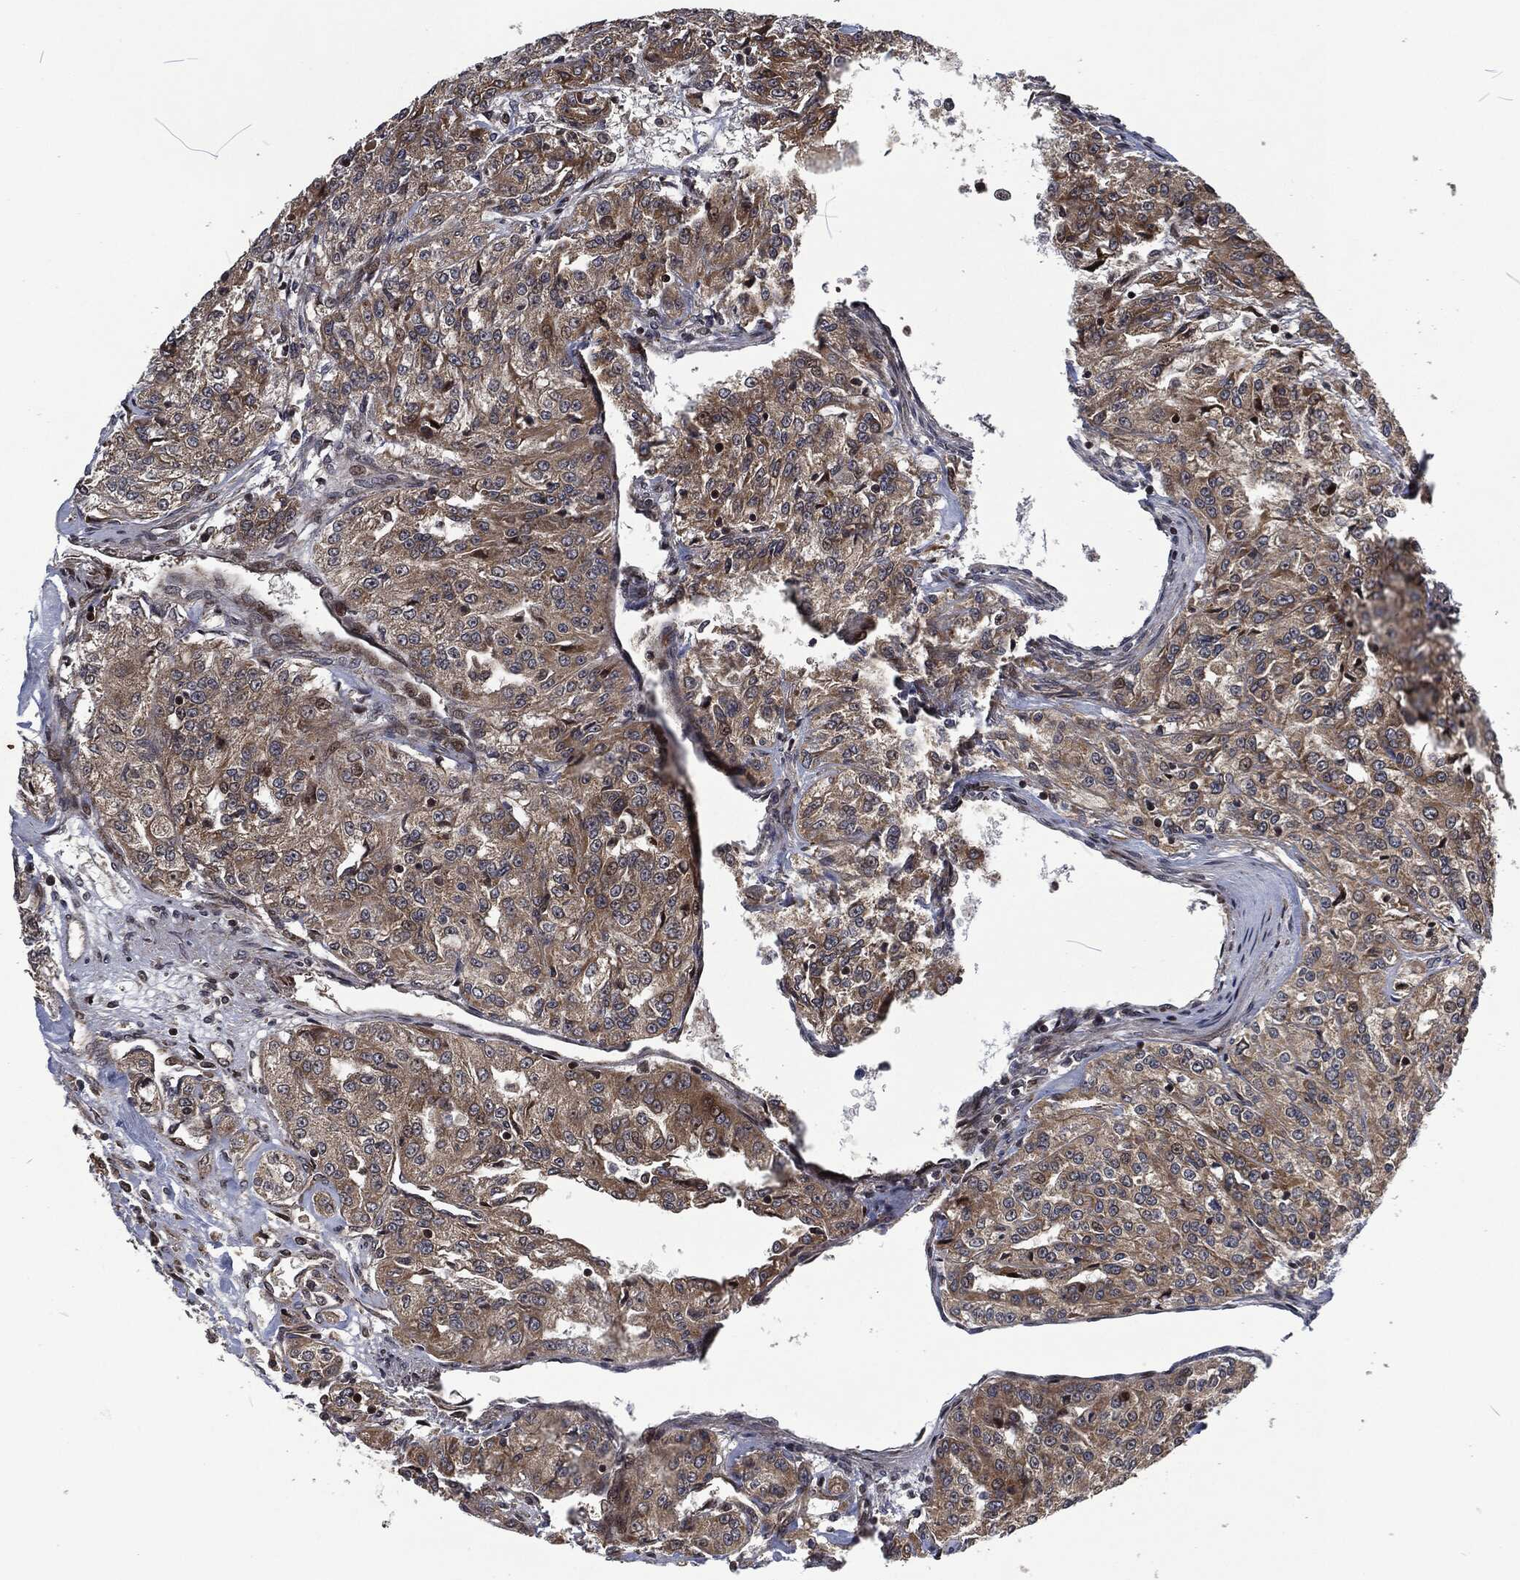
{"staining": {"intensity": "weak", "quantity": "25%-75%", "location": "cytoplasmic/membranous"}, "tissue": "renal cancer", "cell_type": "Tumor cells", "image_type": "cancer", "snomed": [{"axis": "morphology", "description": "Adenocarcinoma, NOS"}, {"axis": "topography", "description": "Kidney"}], "caption": "A photomicrograph of human renal adenocarcinoma stained for a protein shows weak cytoplasmic/membranous brown staining in tumor cells.", "gene": "CMPK2", "patient": {"sex": "female", "age": 63}}